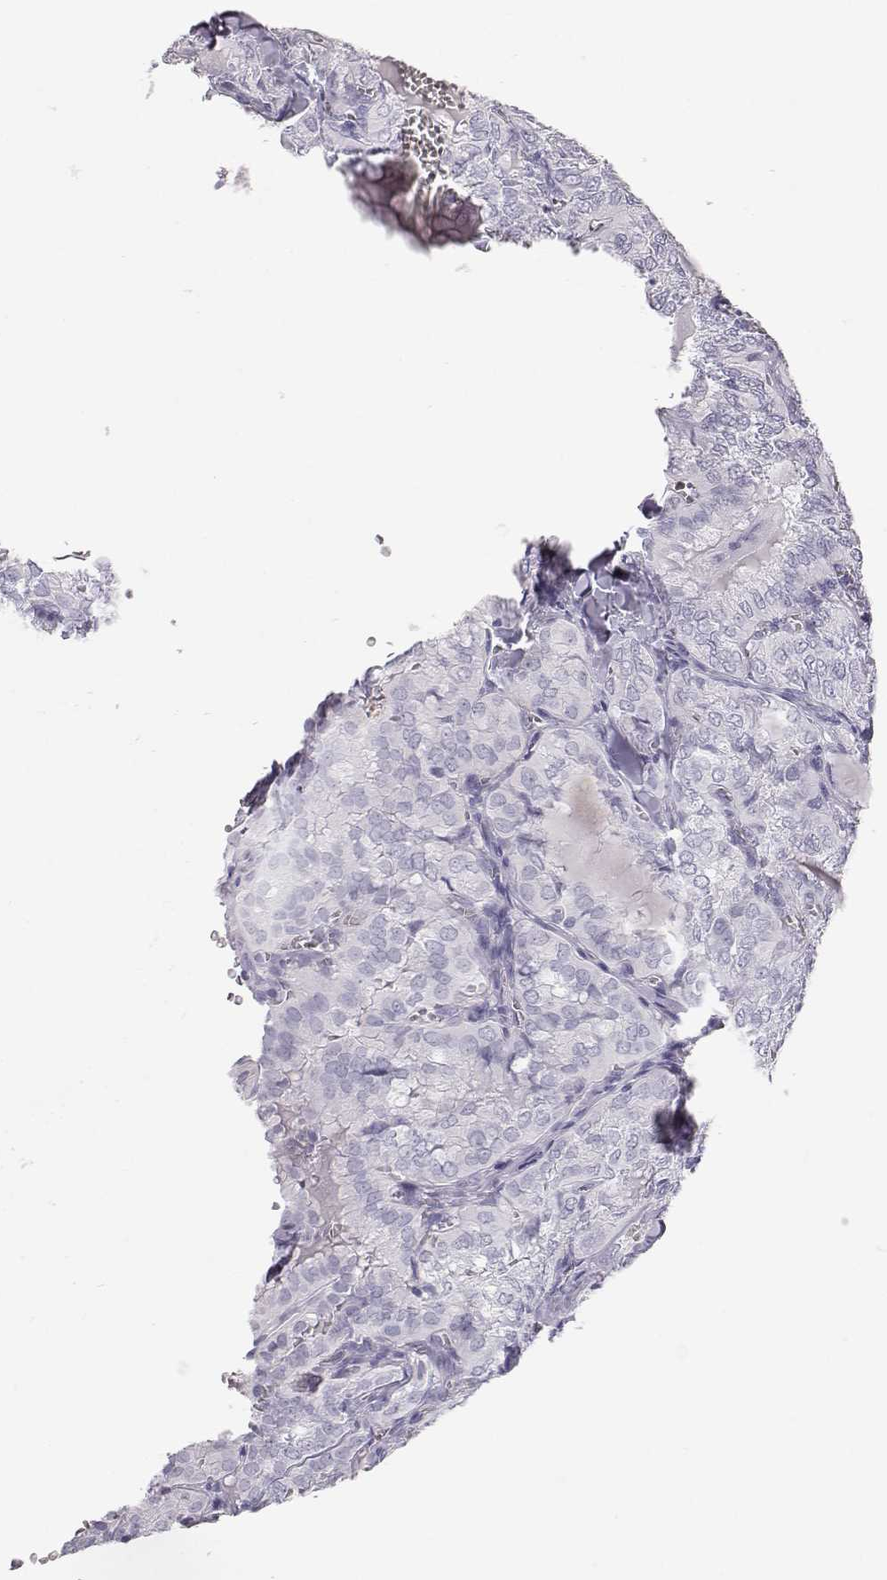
{"staining": {"intensity": "negative", "quantity": "none", "location": "none"}, "tissue": "thyroid cancer", "cell_type": "Tumor cells", "image_type": "cancer", "snomed": [{"axis": "morphology", "description": "Papillary adenocarcinoma, NOS"}, {"axis": "topography", "description": "Thyroid gland"}], "caption": "IHC of human thyroid cancer (papillary adenocarcinoma) demonstrates no expression in tumor cells.", "gene": "KRTAP16-1", "patient": {"sex": "female", "age": 41}}